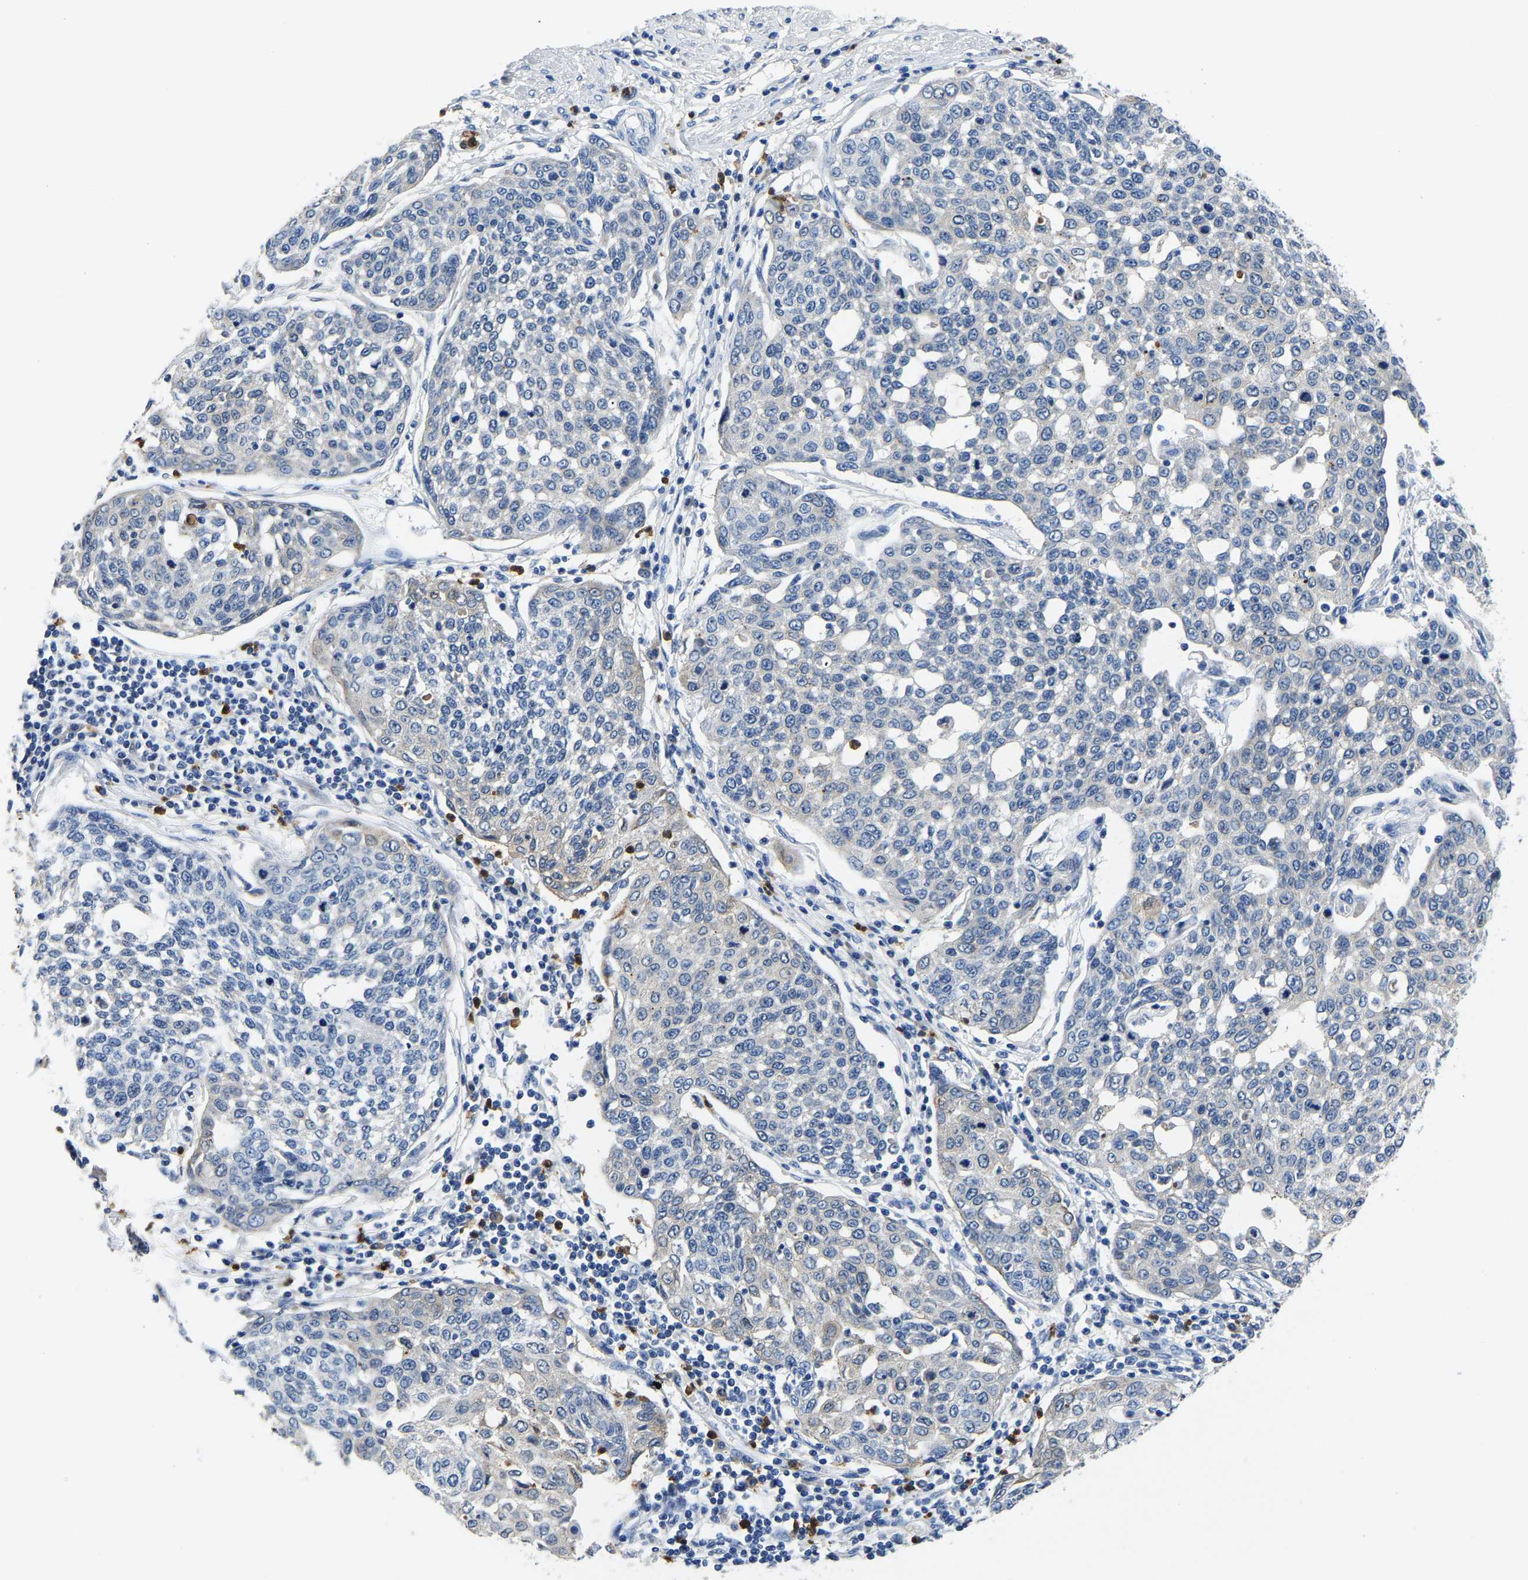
{"staining": {"intensity": "negative", "quantity": "none", "location": "none"}, "tissue": "cervical cancer", "cell_type": "Tumor cells", "image_type": "cancer", "snomed": [{"axis": "morphology", "description": "Squamous cell carcinoma, NOS"}, {"axis": "topography", "description": "Cervix"}], "caption": "High power microscopy histopathology image of an immunohistochemistry (IHC) image of squamous cell carcinoma (cervical), revealing no significant positivity in tumor cells.", "gene": "TOR1B", "patient": {"sex": "female", "age": 34}}